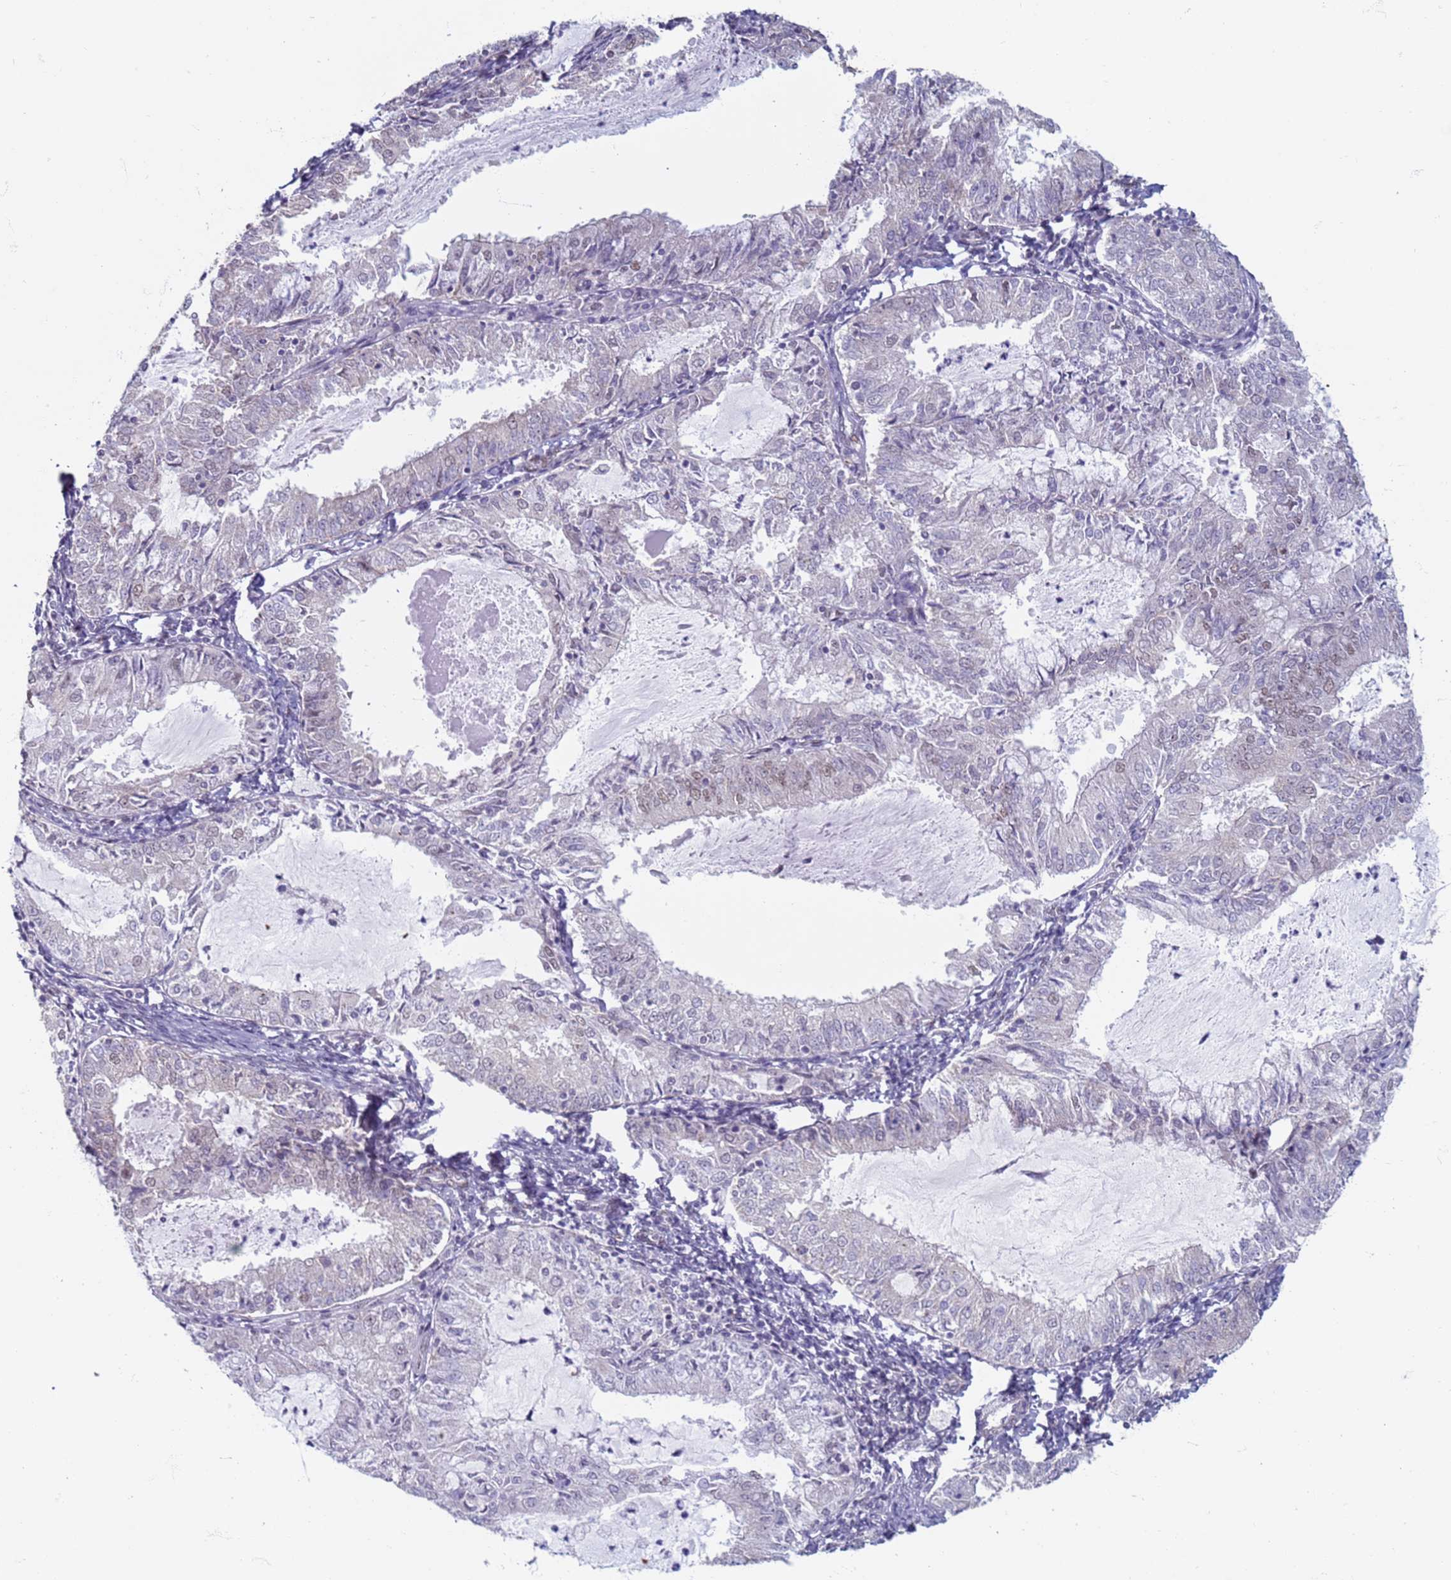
{"staining": {"intensity": "weak", "quantity": "25%-75%", "location": "nuclear"}, "tissue": "endometrial cancer", "cell_type": "Tumor cells", "image_type": "cancer", "snomed": [{"axis": "morphology", "description": "Adenocarcinoma, NOS"}, {"axis": "topography", "description": "Endometrium"}], "caption": "A histopathology image of human adenocarcinoma (endometrial) stained for a protein exhibits weak nuclear brown staining in tumor cells.", "gene": "SAE1", "patient": {"sex": "female", "age": 57}}